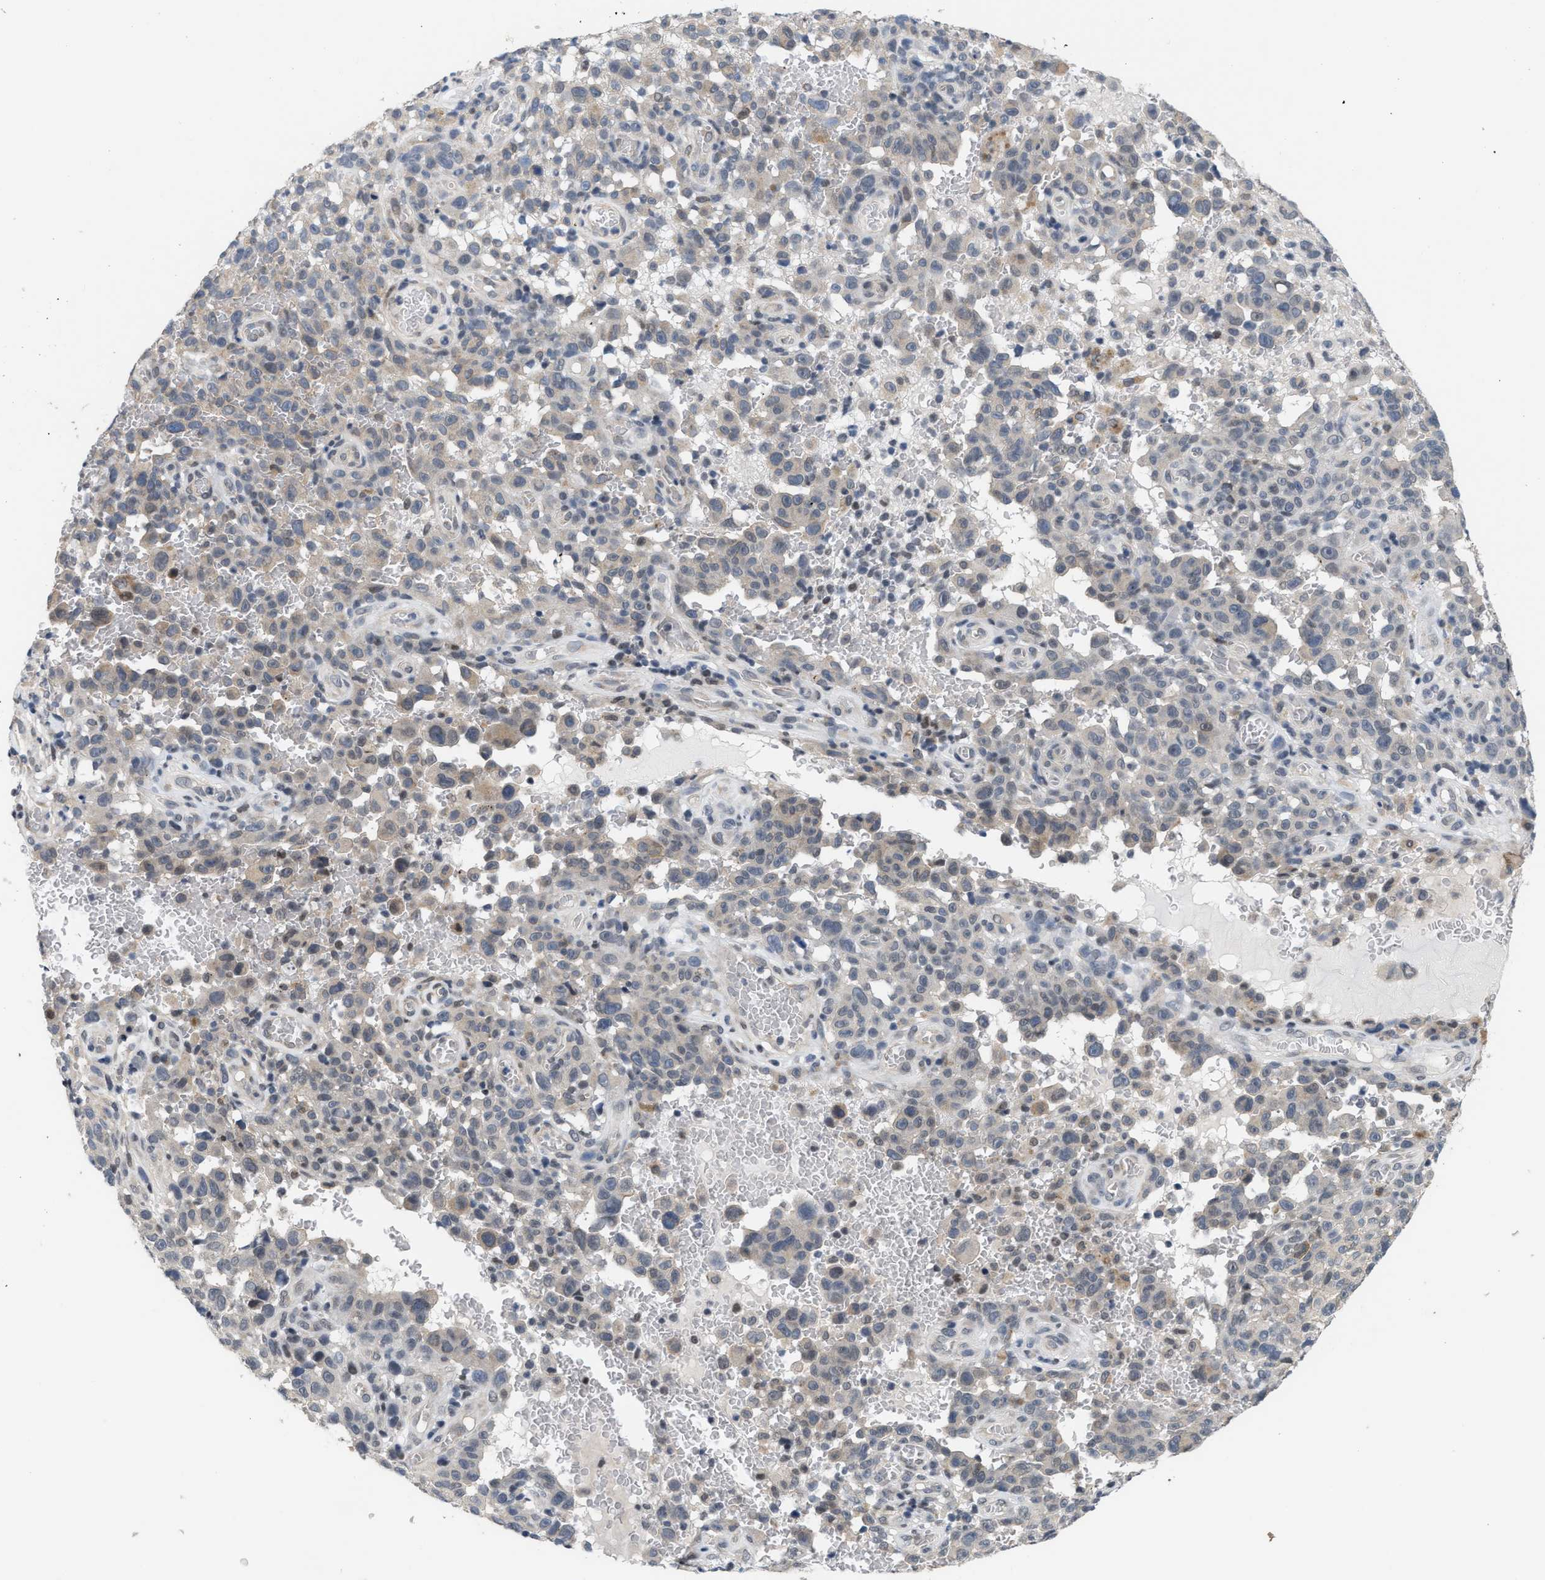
{"staining": {"intensity": "weak", "quantity": "<25%", "location": "cytoplasmic/membranous"}, "tissue": "melanoma", "cell_type": "Tumor cells", "image_type": "cancer", "snomed": [{"axis": "morphology", "description": "Malignant melanoma, NOS"}, {"axis": "topography", "description": "Skin"}], "caption": "Melanoma was stained to show a protein in brown. There is no significant staining in tumor cells.", "gene": "TXNRD3", "patient": {"sex": "female", "age": 82}}